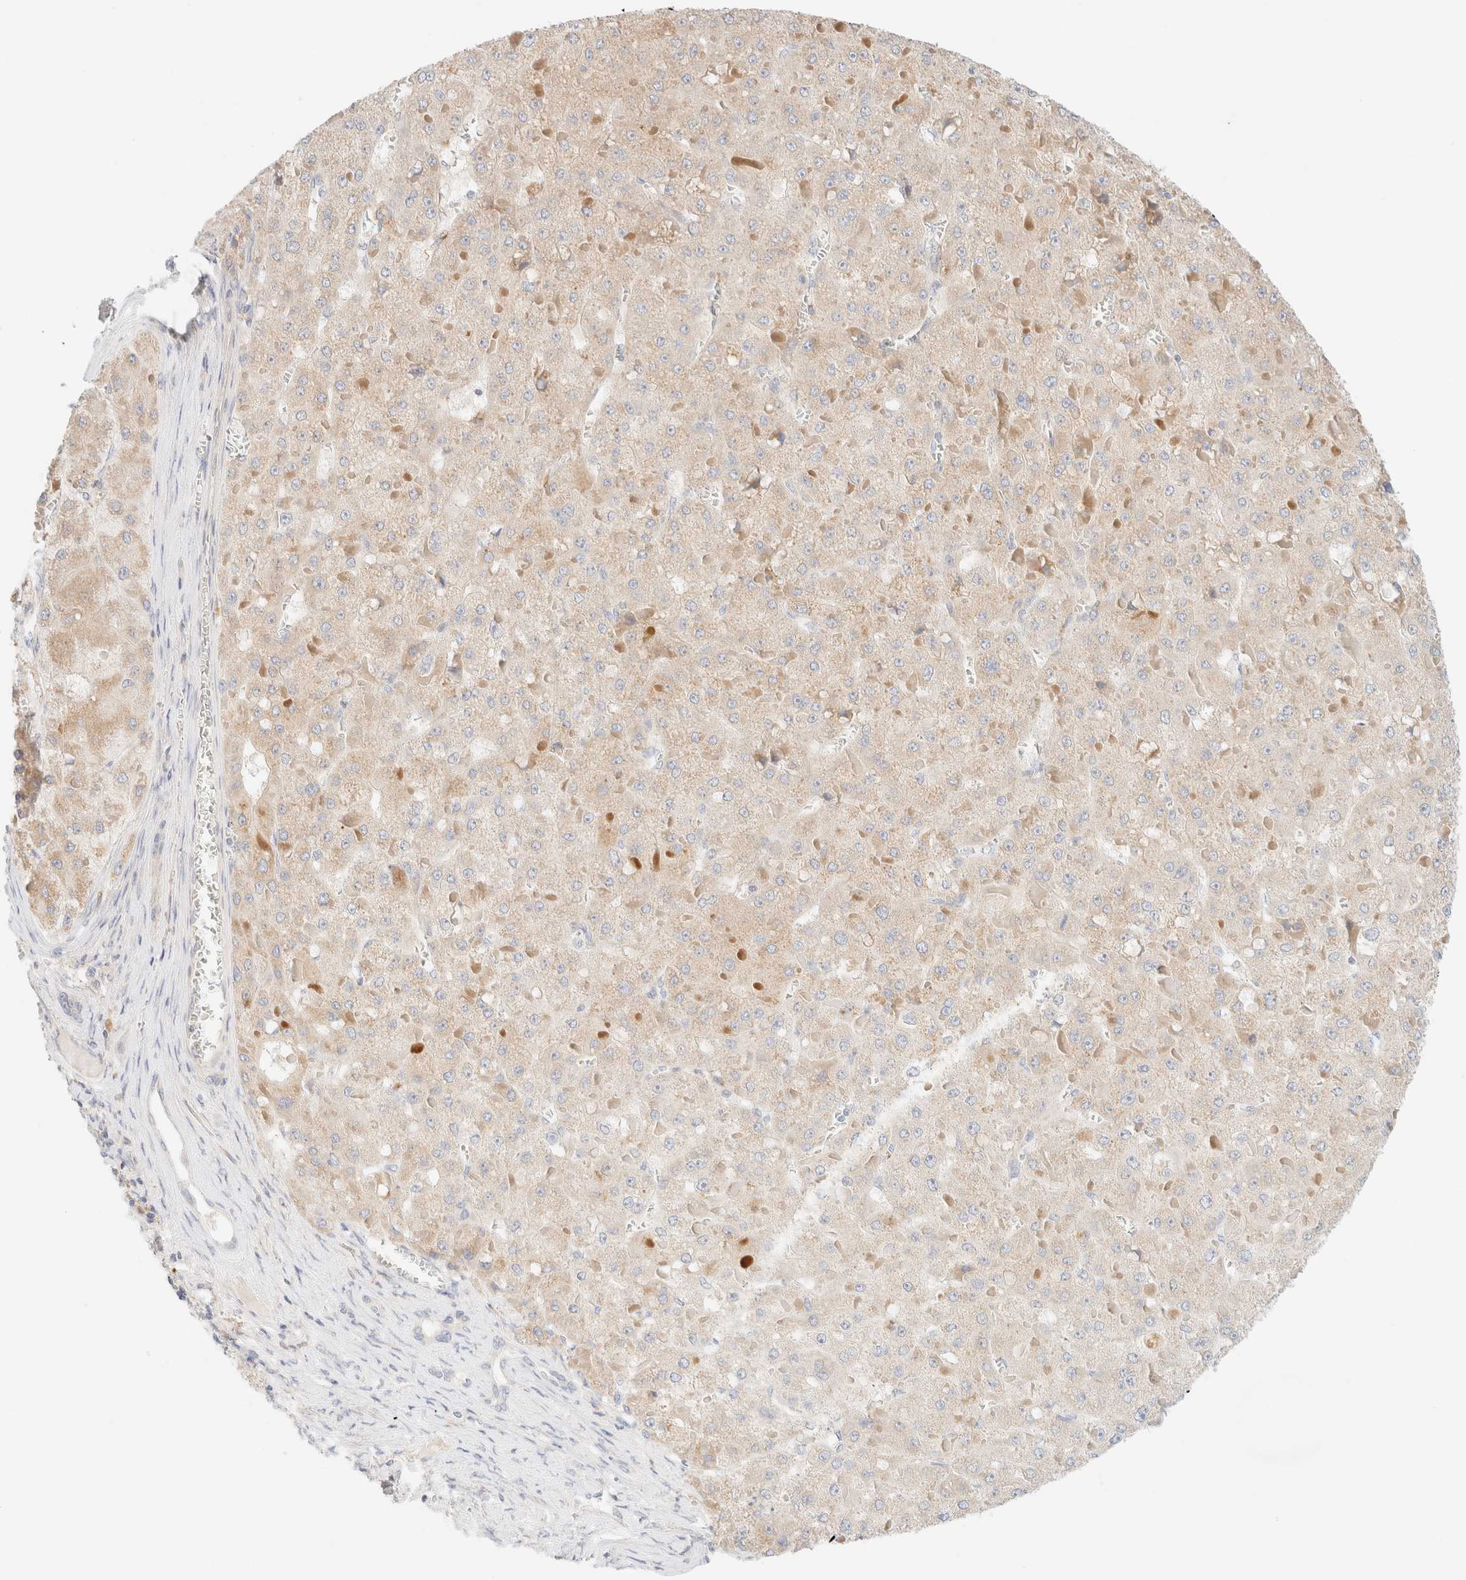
{"staining": {"intensity": "weak", "quantity": "25%-75%", "location": "cytoplasmic/membranous"}, "tissue": "liver cancer", "cell_type": "Tumor cells", "image_type": "cancer", "snomed": [{"axis": "morphology", "description": "Carcinoma, Hepatocellular, NOS"}, {"axis": "topography", "description": "Liver"}], "caption": "Protein analysis of liver hepatocellular carcinoma tissue reveals weak cytoplasmic/membranous staining in about 25%-75% of tumor cells.", "gene": "SARM1", "patient": {"sex": "female", "age": 73}}